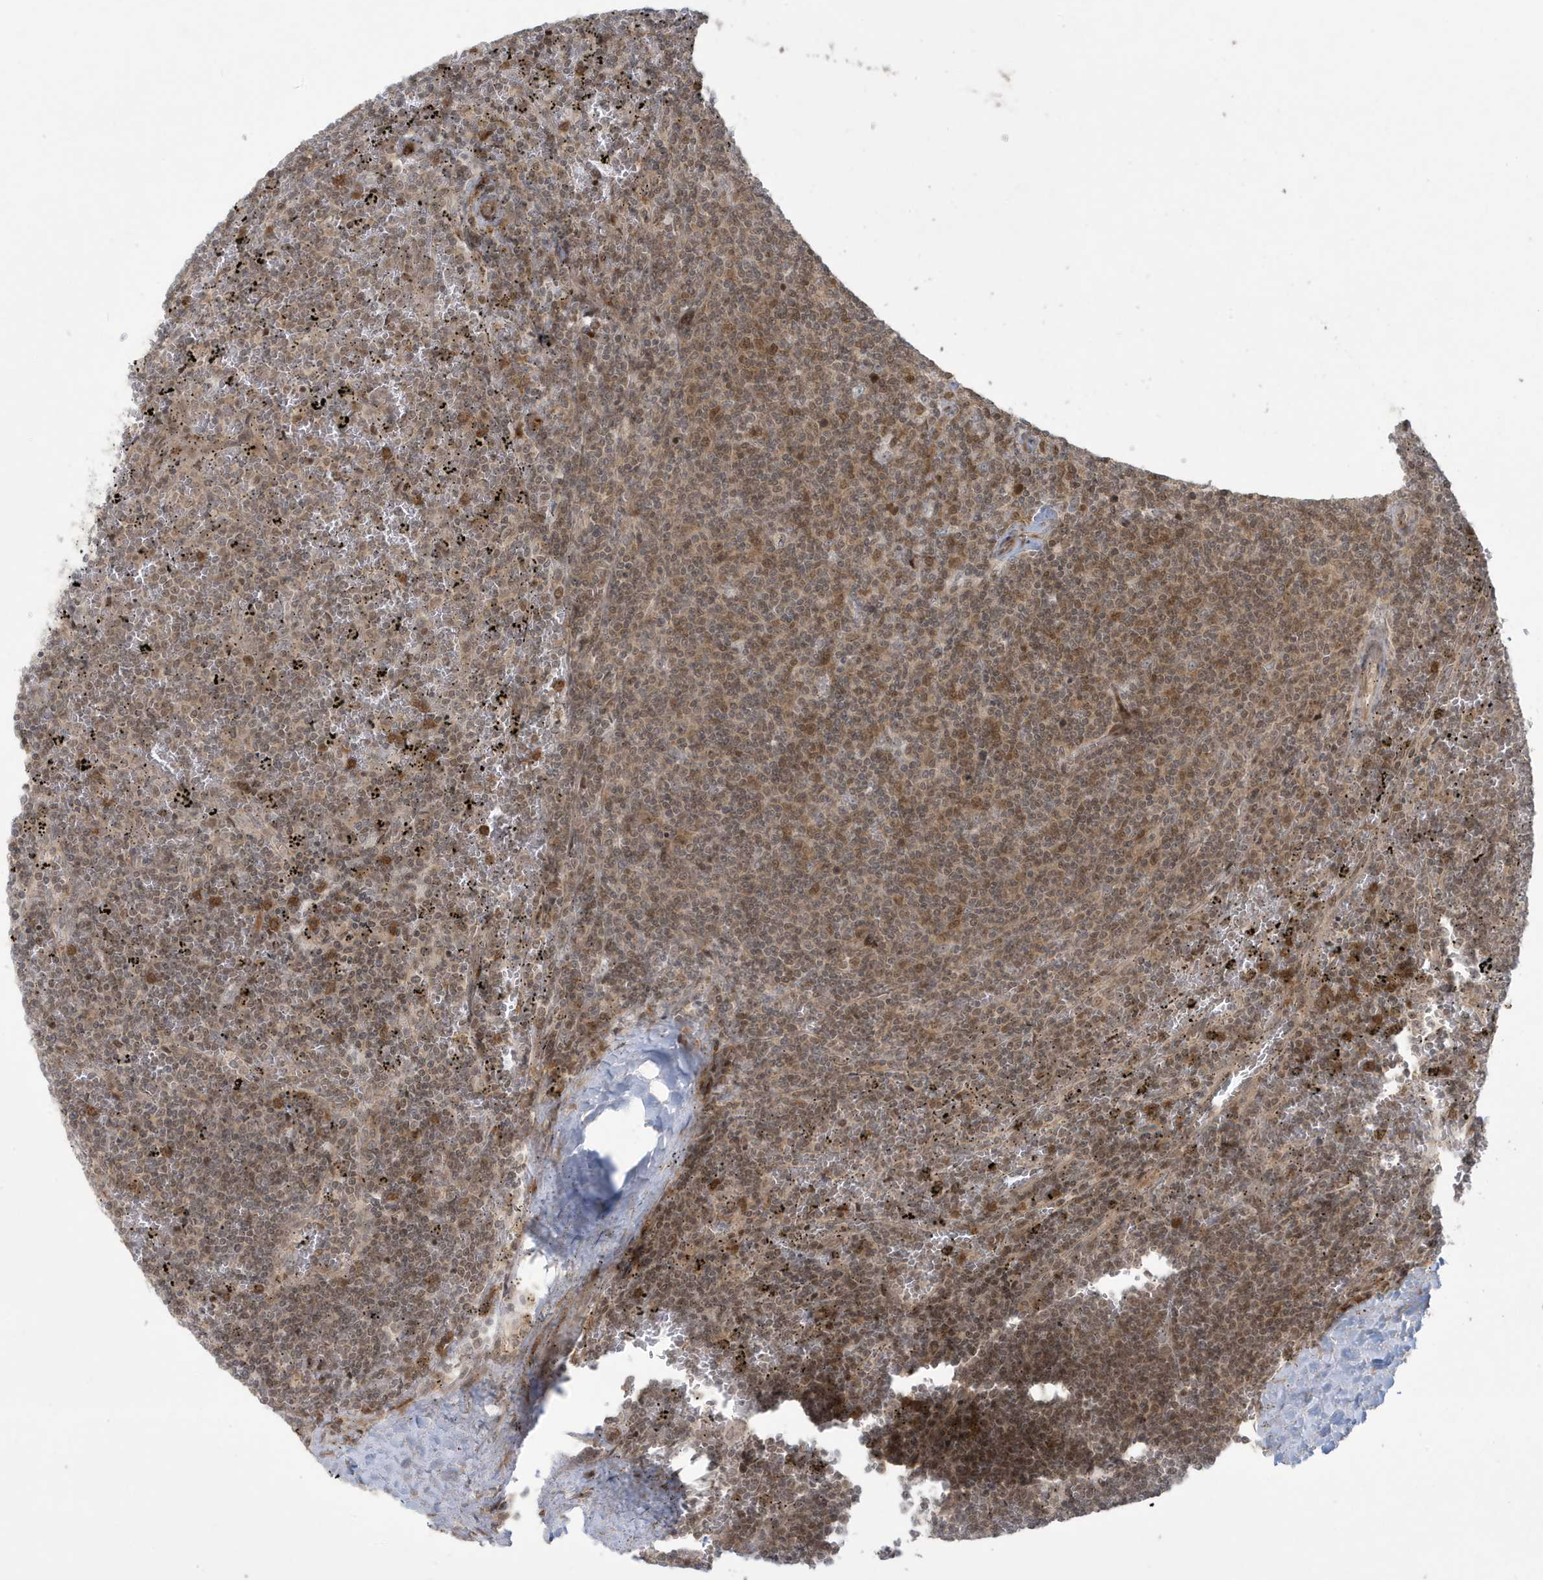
{"staining": {"intensity": "moderate", "quantity": ">75%", "location": "cytoplasmic/membranous,nuclear"}, "tissue": "lymphoma", "cell_type": "Tumor cells", "image_type": "cancer", "snomed": [{"axis": "morphology", "description": "Malignant lymphoma, non-Hodgkin's type, Low grade"}, {"axis": "topography", "description": "Spleen"}], "caption": "This is a photomicrograph of immunohistochemistry (IHC) staining of lymphoma, which shows moderate positivity in the cytoplasmic/membranous and nuclear of tumor cells.", "gene": "C1orf52", "patient": {"sex": "female", "age": 50}}